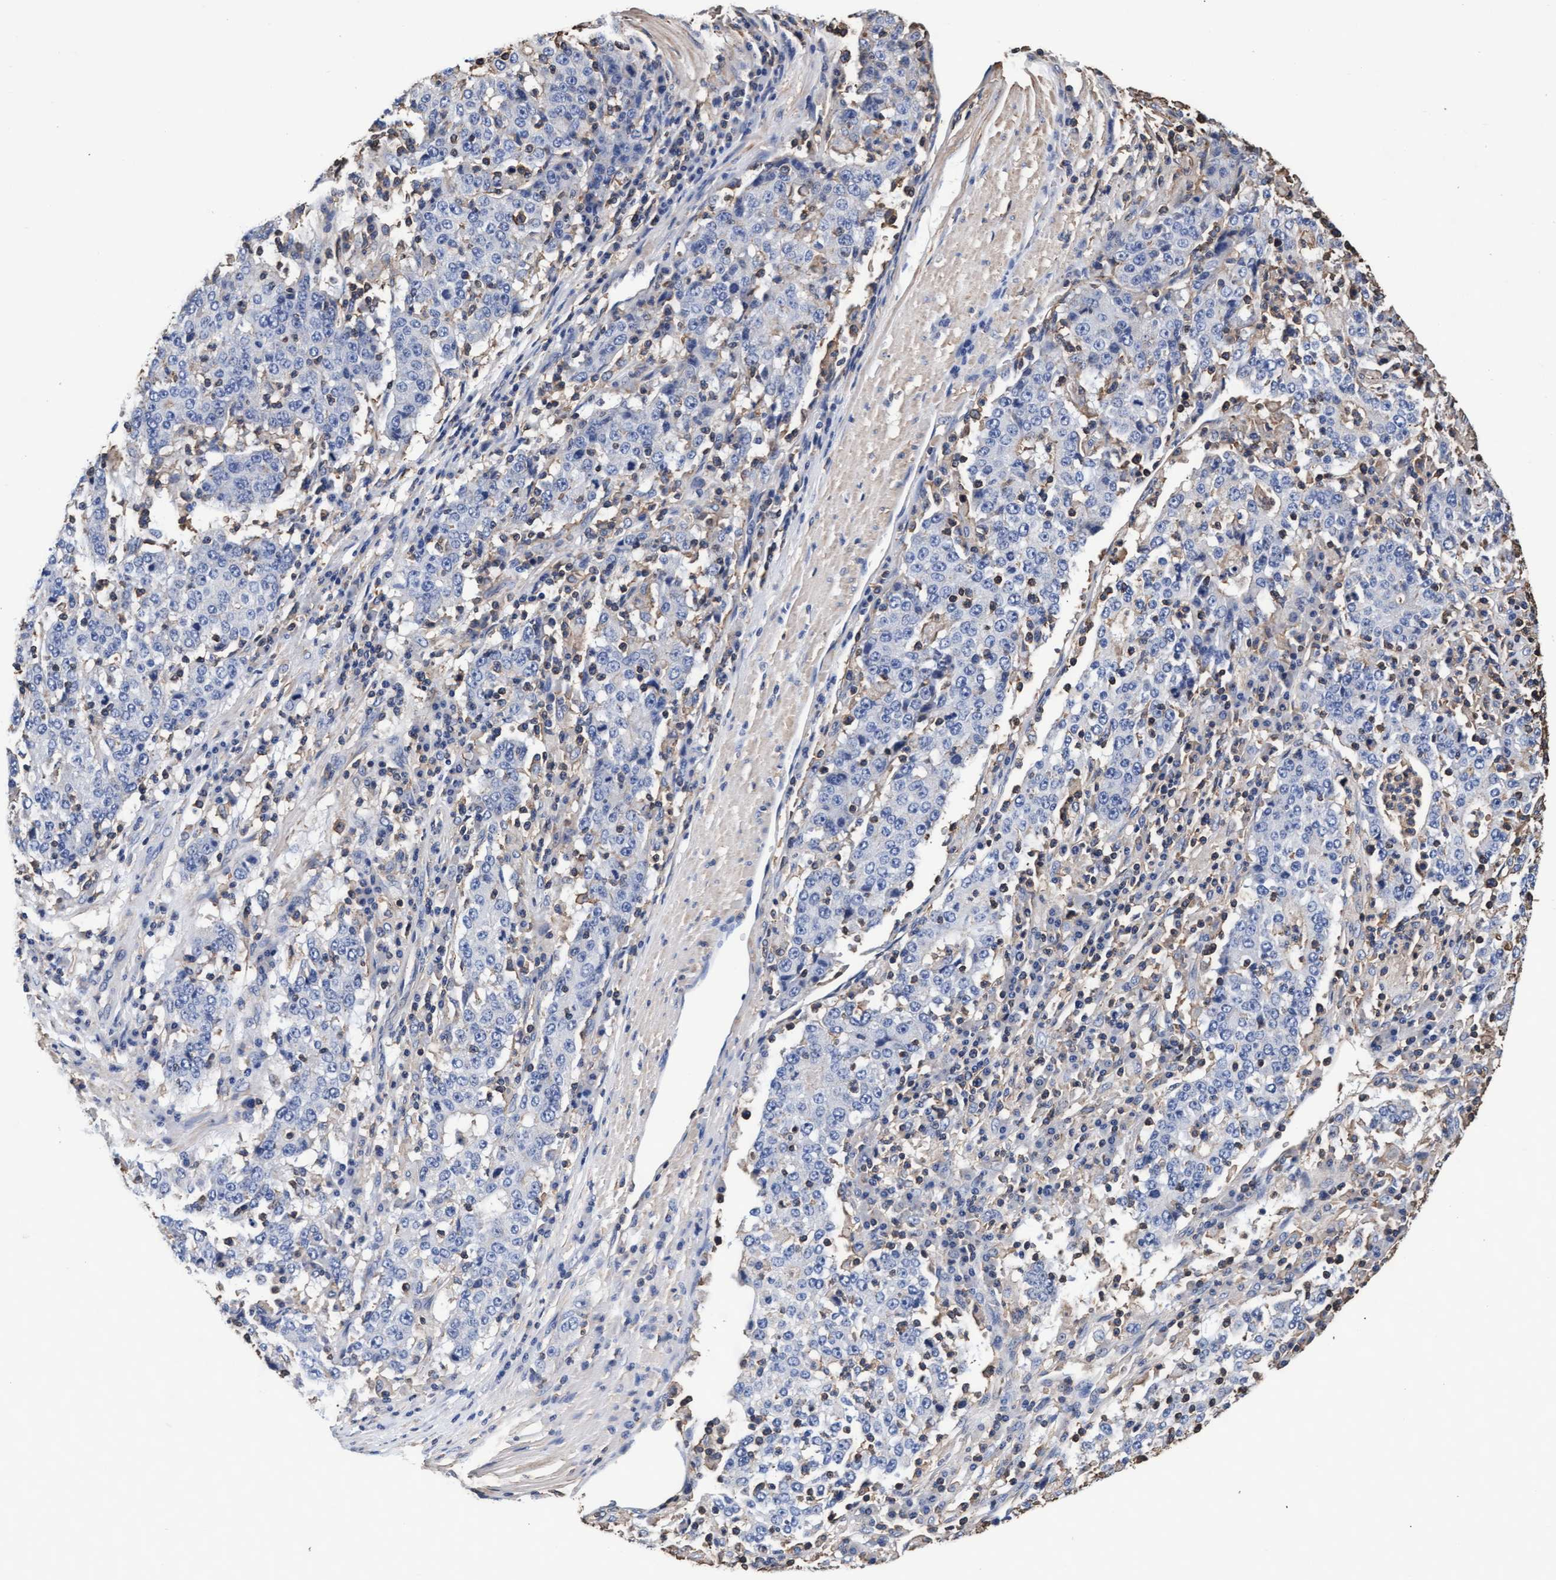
{"staining": {"intensity": "negative", "quantity": "none", "location": "none"}, "tissue": "stomach cancer", "cell_type": "Tumor cells", "image_type": "cancer", "snomed": [{"axis": "morphology", "description": "Adenocarcinoma, NOS"}, {"axis": "topography", "description": "Stomach"}], "caption": "The image shows no staining of tumor cells in stomach adenocarcinoma.", "gene": "GRHPR", "patient": {"sex": "male", "age": 59}}